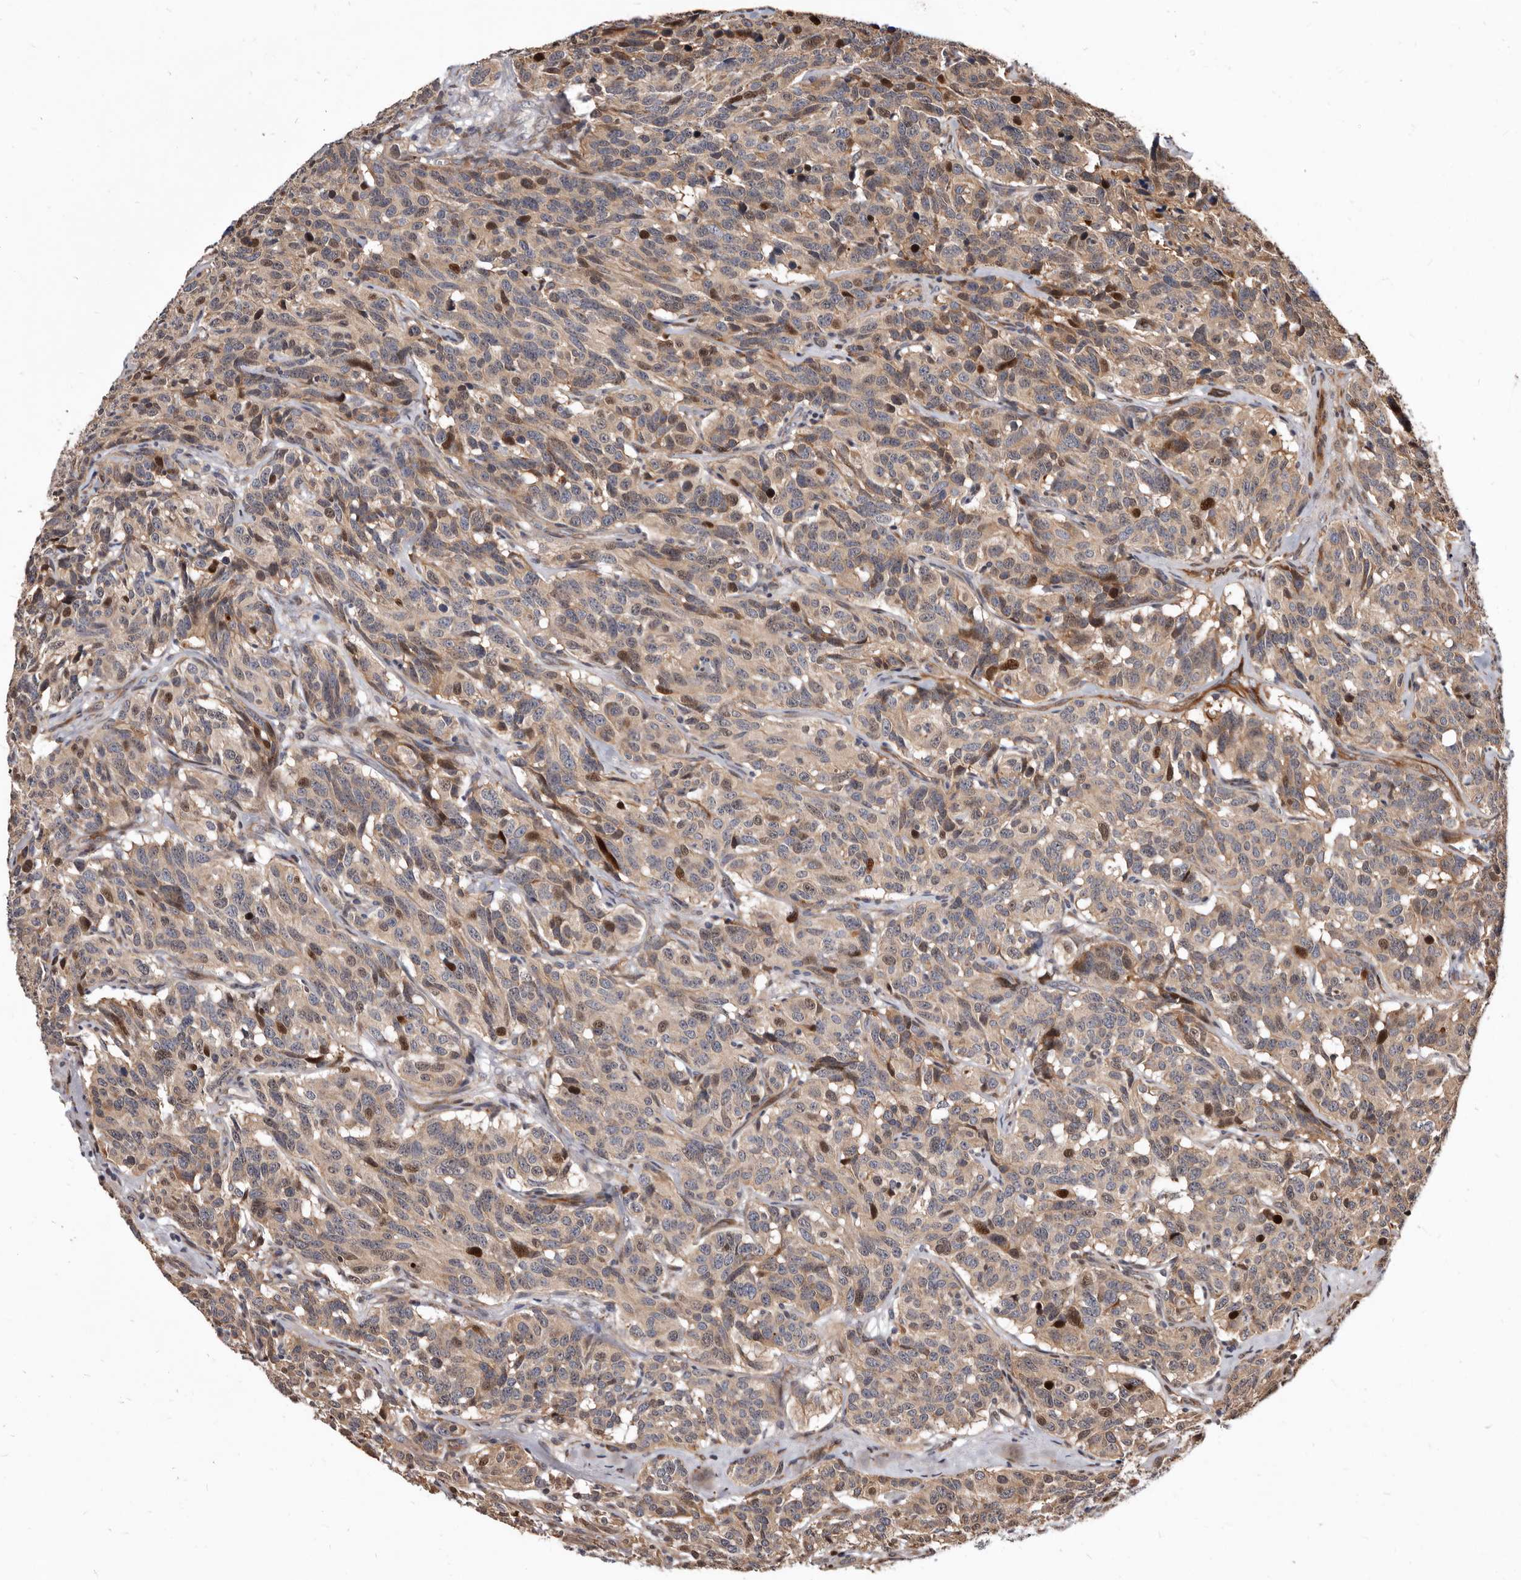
{"staining": {"intensity": "weak", "quantity": "25%-75%", "location": "cytoplasmic/membranous"}, "tissue": "carcinoid", "cell_type": "Tumor cells", "image_type": "cancer", "snomed": [{"axis": "morphology", "description": "Carcinoid, malignant, NOS"}, {"axis": "topography", "description": "Lung"}], "caption": "Human malignant carcinoid stained for a protein (brown) reveals weak cytoplasmic/membranous positive positivity in about 25%-75% of tumor cells.", "gene": "WEE2", "patient": {"sex": "female", "age": 46}}